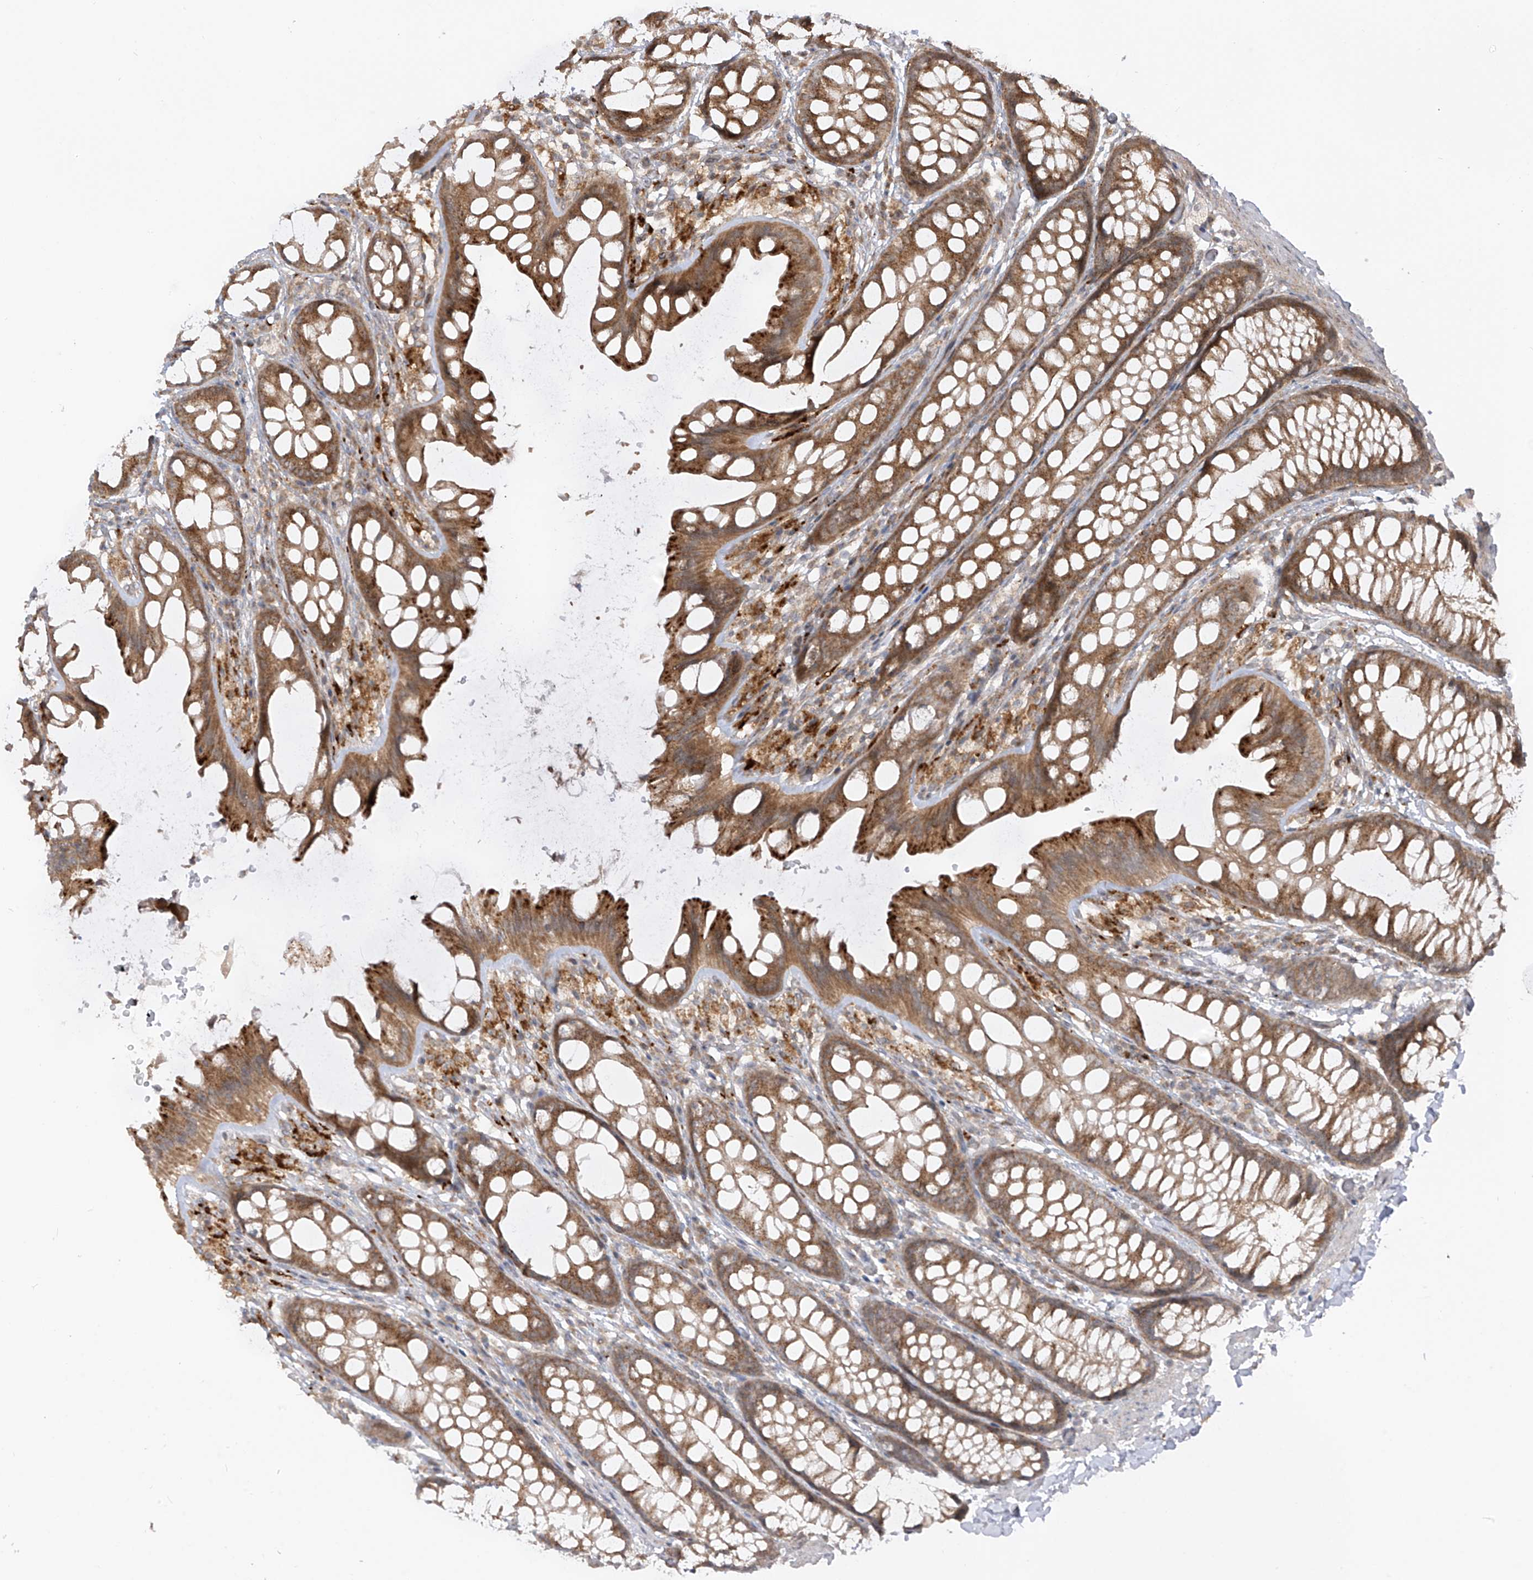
{"staining": {"intensity": "weak", "quantity": ">75%", "location": "cytoplasmic/membranous"}, "tissue": "colon", "cell_type": "Endothelial cells", "image_type": "normal", "snomed": [{"axis": "morphology", "description": "Normal tissue, NOS"}, {"axis": "topography", "description": "Colon"}], "caption": "Colon was stained to show a protein in brown. There is low levels of weak cytoplasmic/membranous expression in about >75% of endothelial cells.", "gene": "PDE11A", "patient": {"sex": "male", "age": 47}}